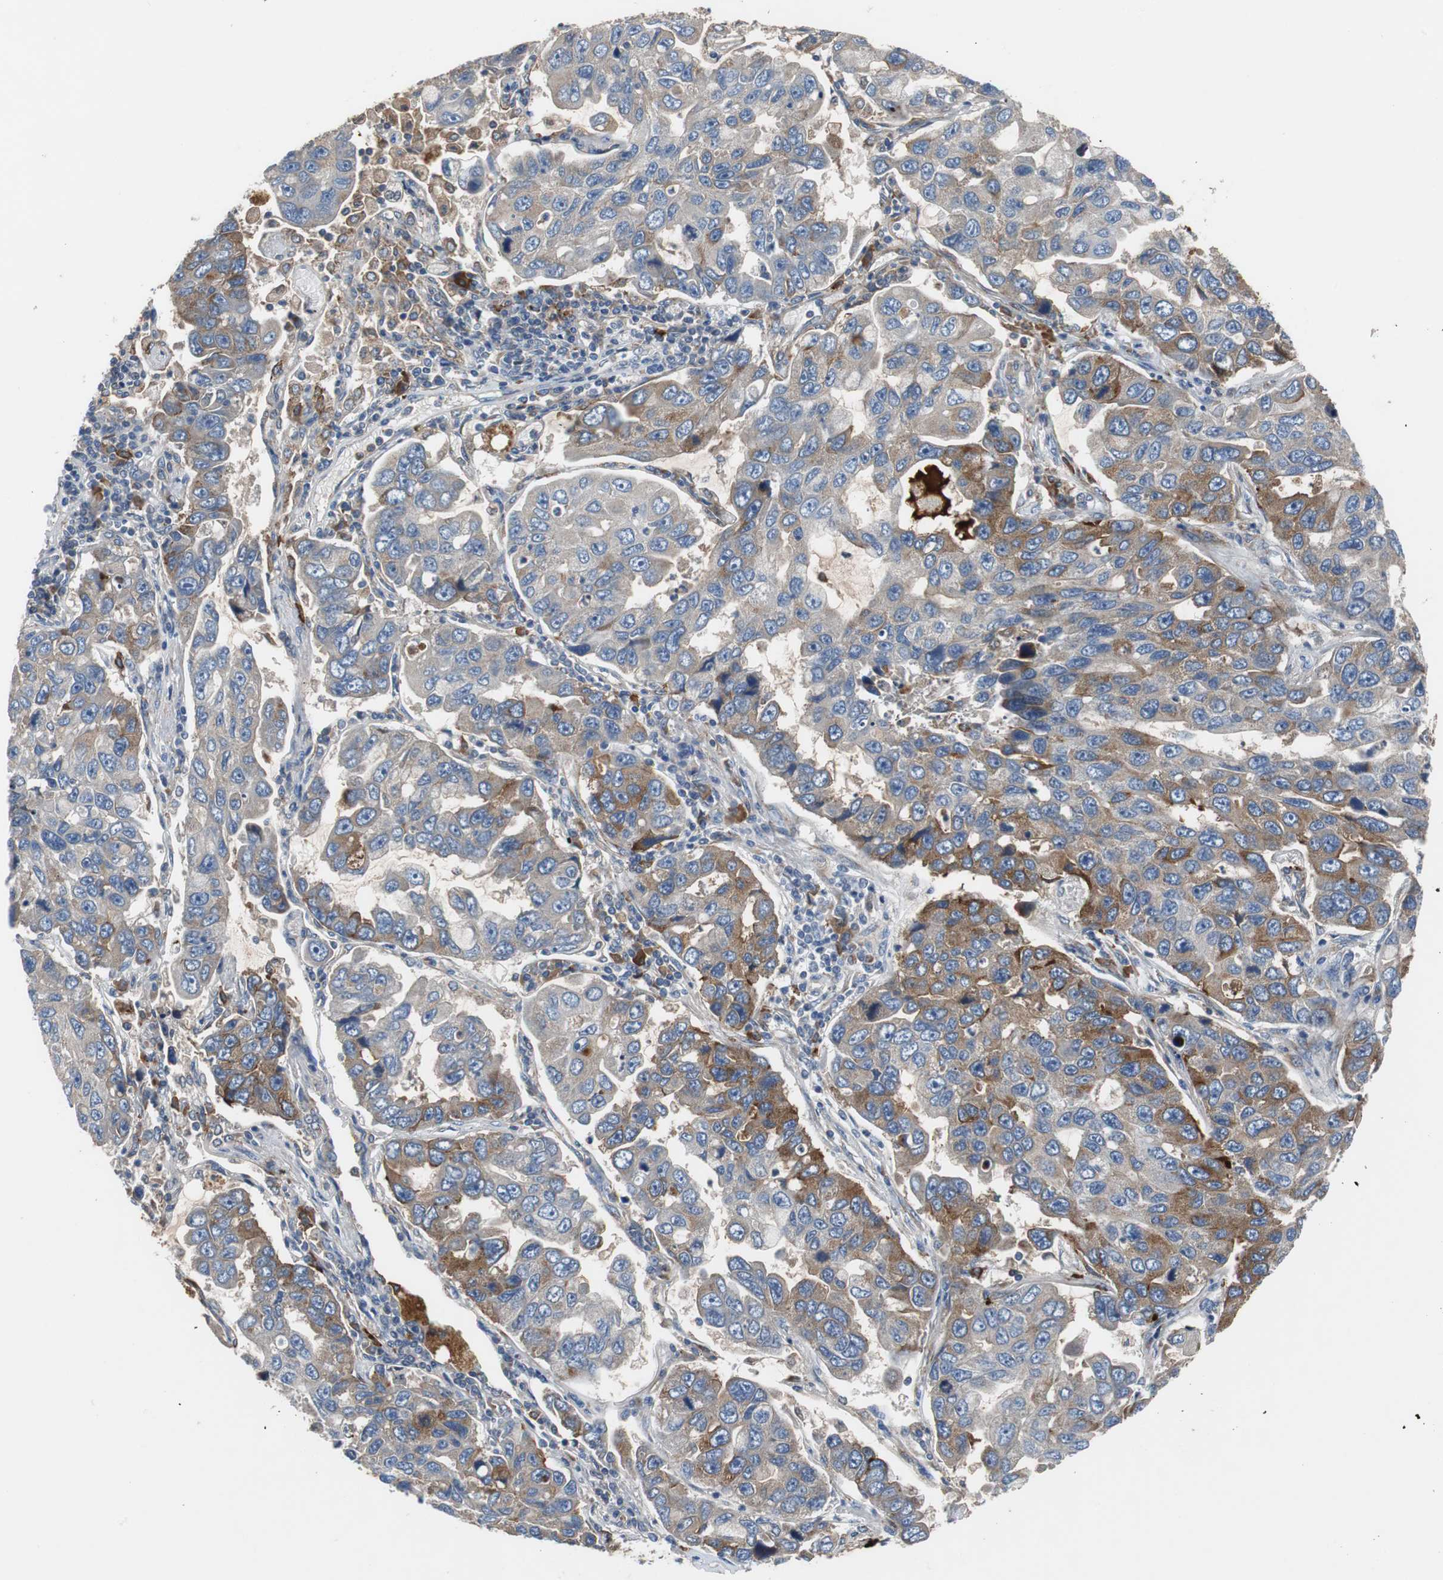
{"staining": {"intensity": "moderate", "quantity": "25%-75%", "location": "cytoplasmic/membranous"}, "tissue": "lung cancer", "cell_type": "Tumor cells", "image_type": "cancer", "snomed": [{"axis": "morphology", "description": "Adenocarcinoma, NOS"}, {"axis": "topography", "description": "Lung"}], "caption": "Lung cancer tissue shows moderate cytoplasmic/membranous expression in about 25%-75% of tumor cells (DAB (3,3'-diaminobenzidine) = brown stain, brightfield microscopy at high magnification).", "gene": "SORT1", "patient": {"sex": "male", "age": 64}}